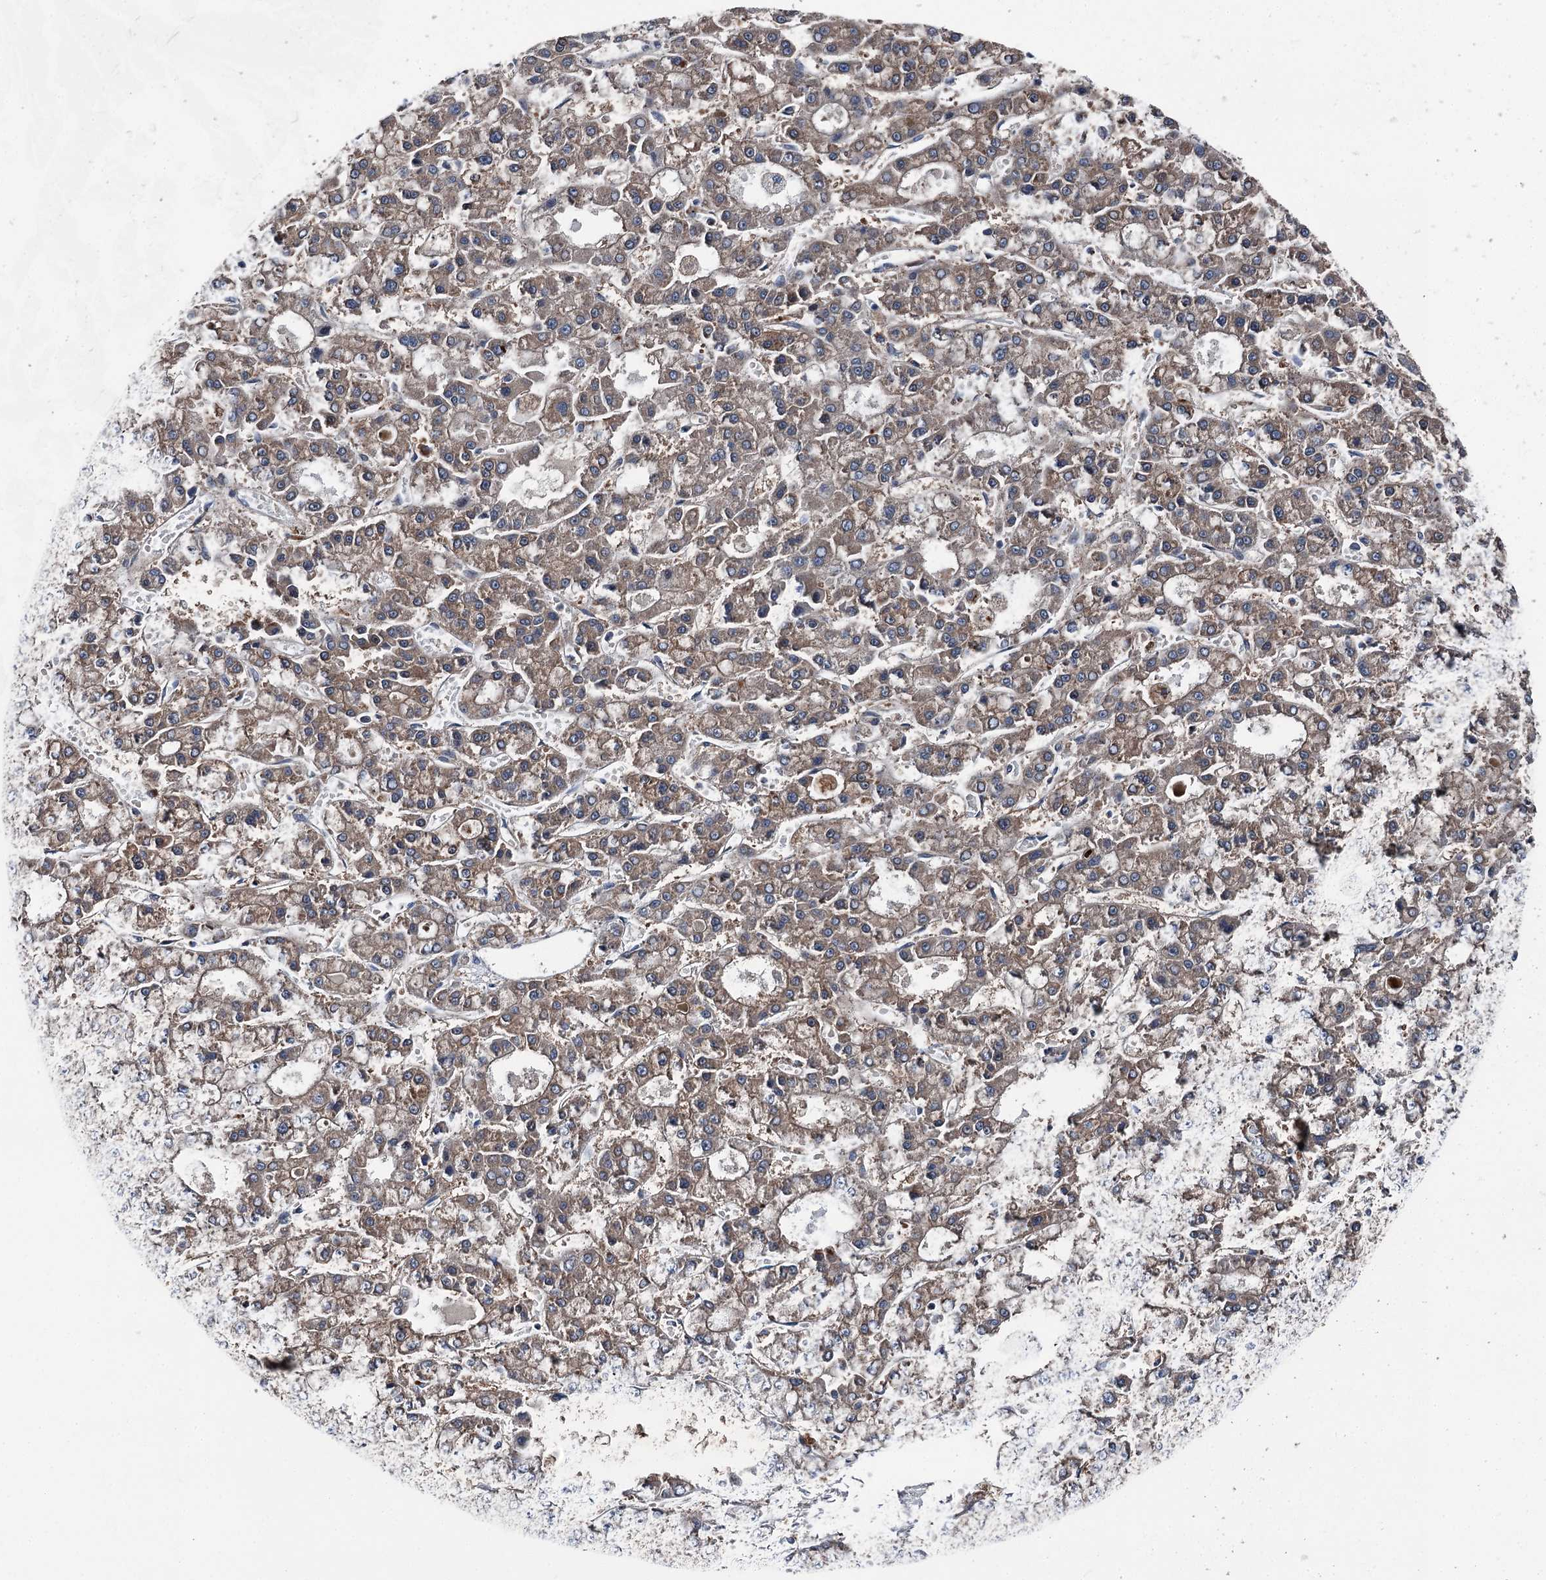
{"staining": {"intensity": "weak", "quantity": "25%-75%", "location": "cytoplasmic/membranous"}, "tissue": "liver cancer", "cell_type": "Tumor cells", "image_type": "cancer", "snomed": [{"axis": "morphology", "description": "Carcinoma, Hepatocellular, NOS"}, {"axis": "topography", "description": "Liver"}], "caption": "There is low levels of weak cytoplasmic/membranous positivity in tumor cells of liver cancer (hepatocellular carcinoma), as demonstrated by immunohistochemical staining (brown color).", "gene": "POLR1D", "patient": {"sex": "male", "age": 70}}